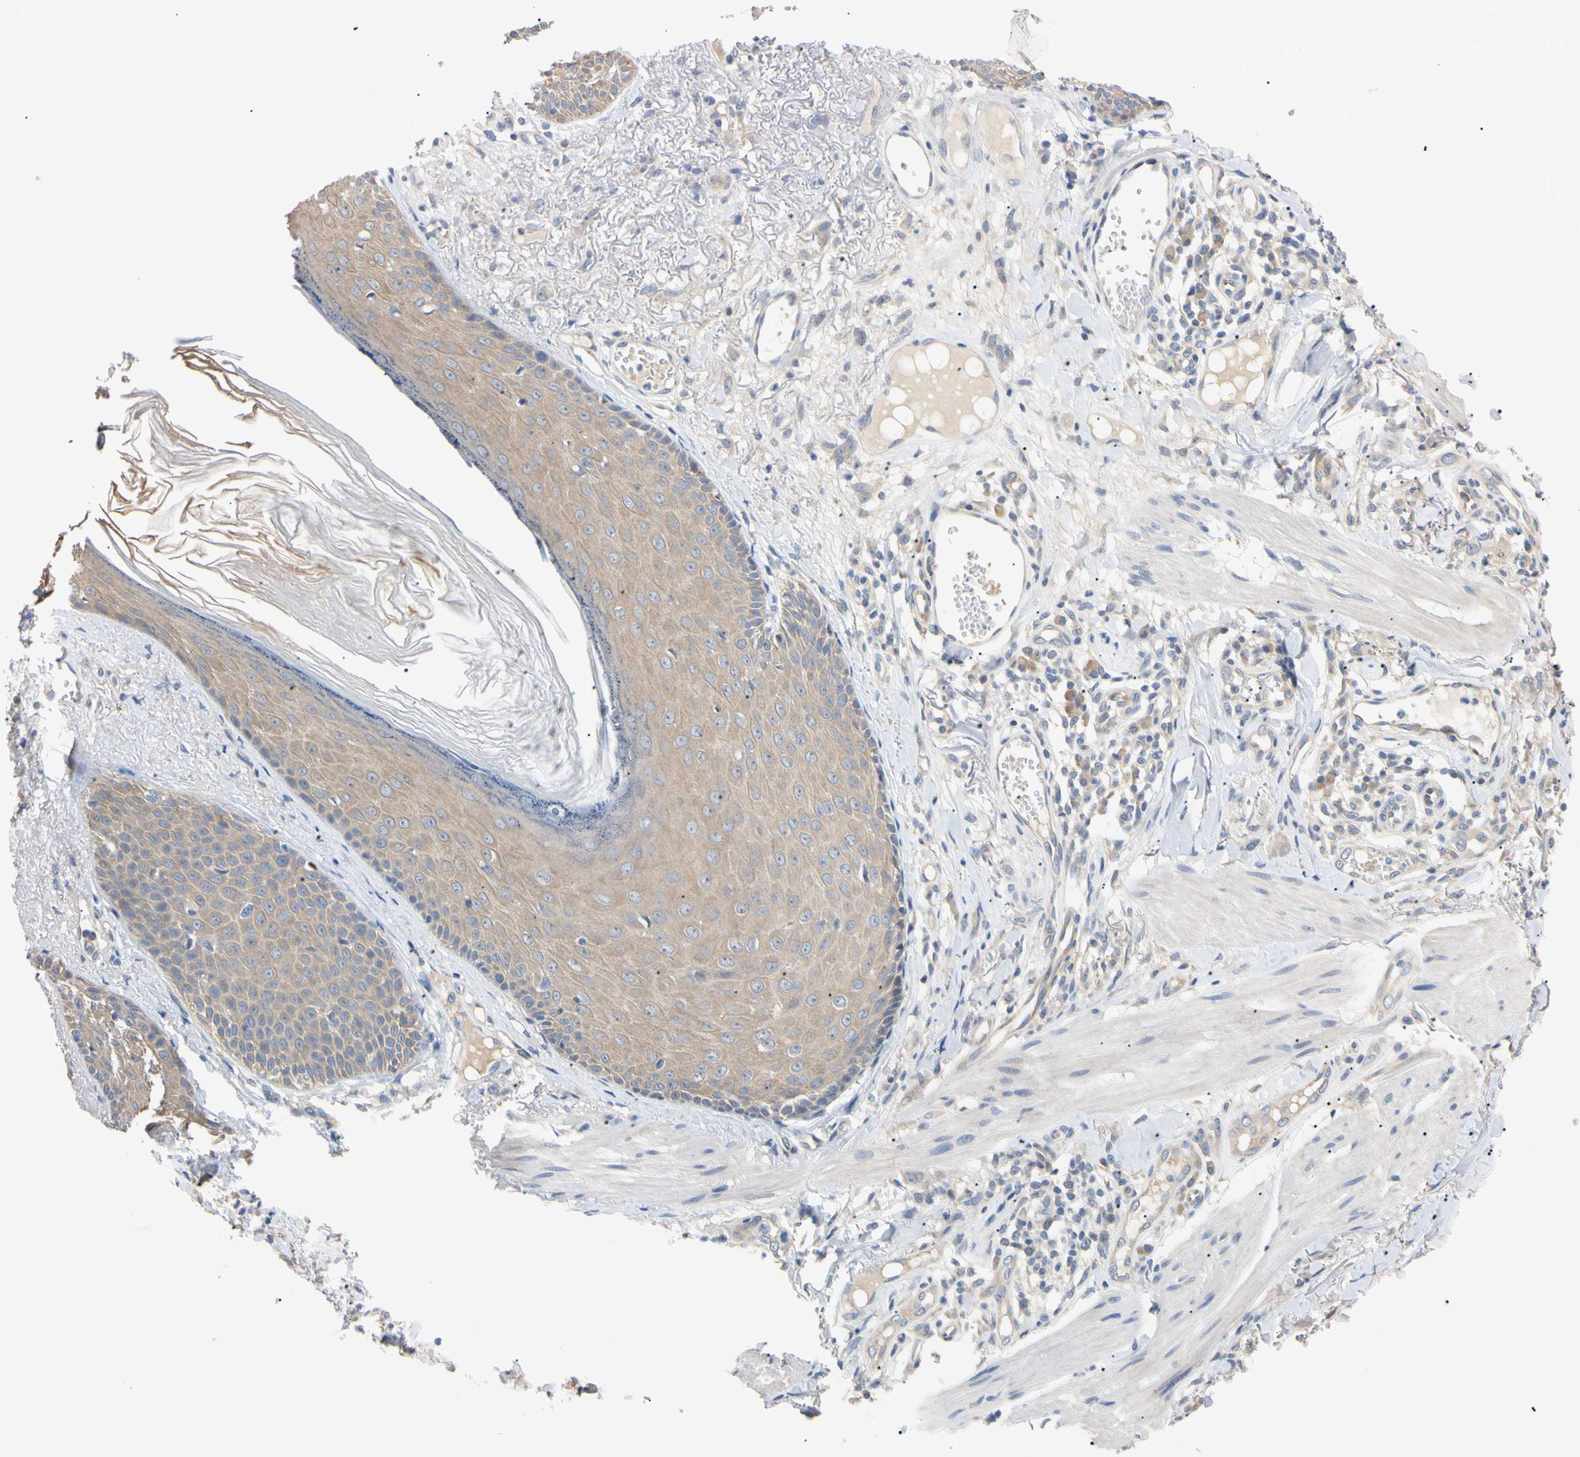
{"staining": {"intensity": "weak", "quantity": ">75%", "location": "cytoplasmic/membranous"}, "tissue": "skin cancer", "cell_type": "Tumor cells", "image_type": "cancer", "snomed": [{"axis": "morphology", "description": "Normal tissue, NOS"}, {"axis": "morphology", "description": "Basal cell carcinoma"}, {"axis": "topography", "description": "Skin"}], "caption": "Approximately >75% of tumor cells in skin cancer display weak cytoplasmic/membranous protein positivity as visualized by brown immunohistochemical staining.", "gene": "RARS1", "patient": {"sex": "male", "age": 52}}